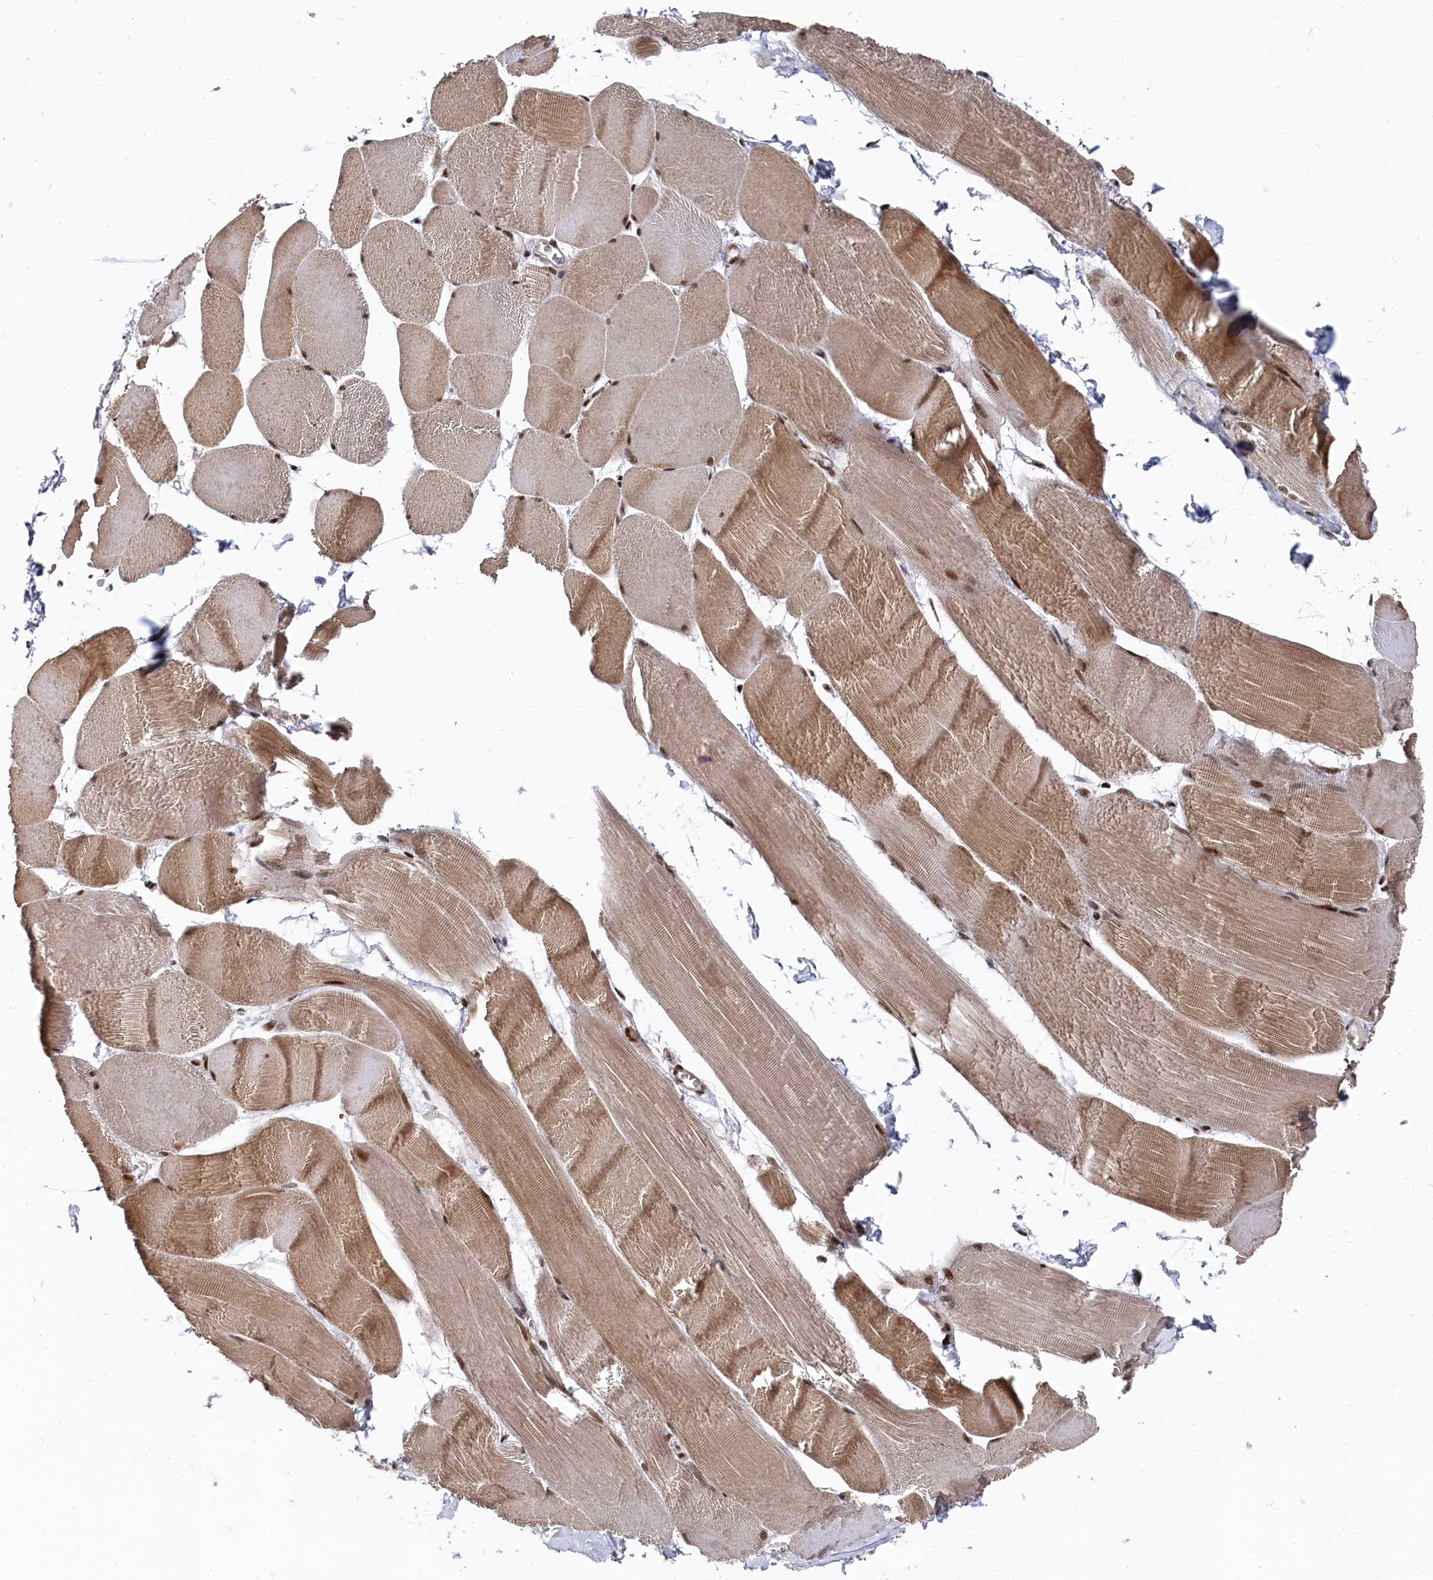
{"staining": {"intensity": "moderate", "quantity": ">75%", "location": "cytoplasmic/membranous,nuclear"}, "tissue": "skeletal muscle", "cell_type": "Myocytes", "image_type": "normal", "snomed": [{"axis": "morphology", "description": "Normal tissue, NOS"}, {"axis": "morphology", "description": "Basal cell carcinoma"}, {"axis": "topography", "description": "Skeletal muscle"}], "caption": "The photomicrograph reveals staining of normal skeletal muscle, revealing moderate cytoplasmic/membranous,nuclear protein positivity (brown color) within myocytes. (brown staining indicates protein expression, while blue staining denotes nuclei).", "gene": "BUB3", "patient": {"sex": "female", "age": 64}}